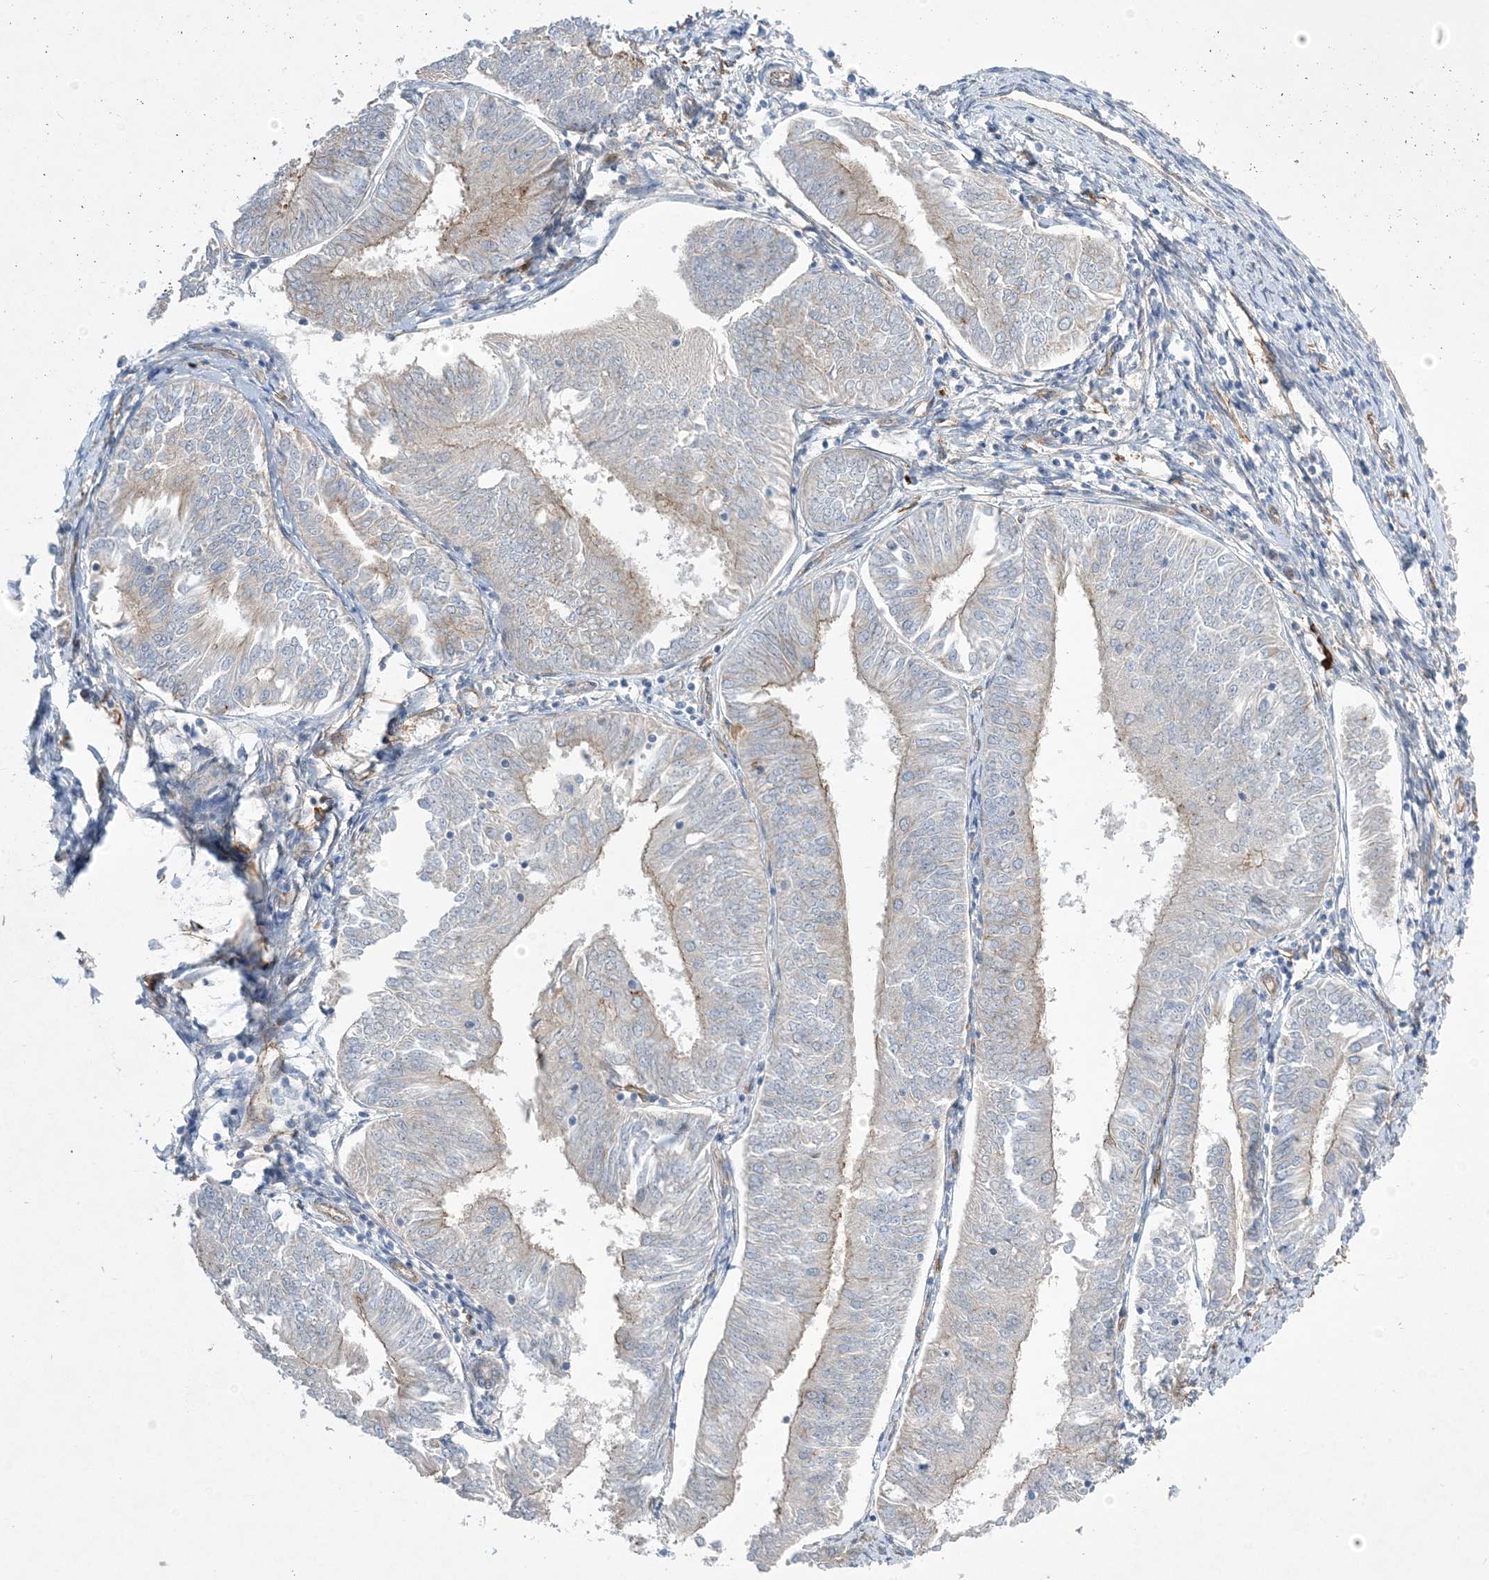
{"staining": {"intensity": "negative", "quantity": "none", "location": "none"}, "tissue": "endometrial cancer", "cell_type": "Tumor cells", "image_type": "cancer", "snomed": [{"axis": "morphology", "description": "Adenocarcinoma, NOS"}, {"axis": "topography", "description": "Endometrium"}], "caption": "The image demonstrates no significant staining in tumor cells of endometrial cancer. The staining is performed using DAB (3,3'-diaminobenzidine) brown chromogen with nuclei counter-stained in using hematoxylin.", "gene": "AOC1", "patient": {"sex": "female", "age": 58}}